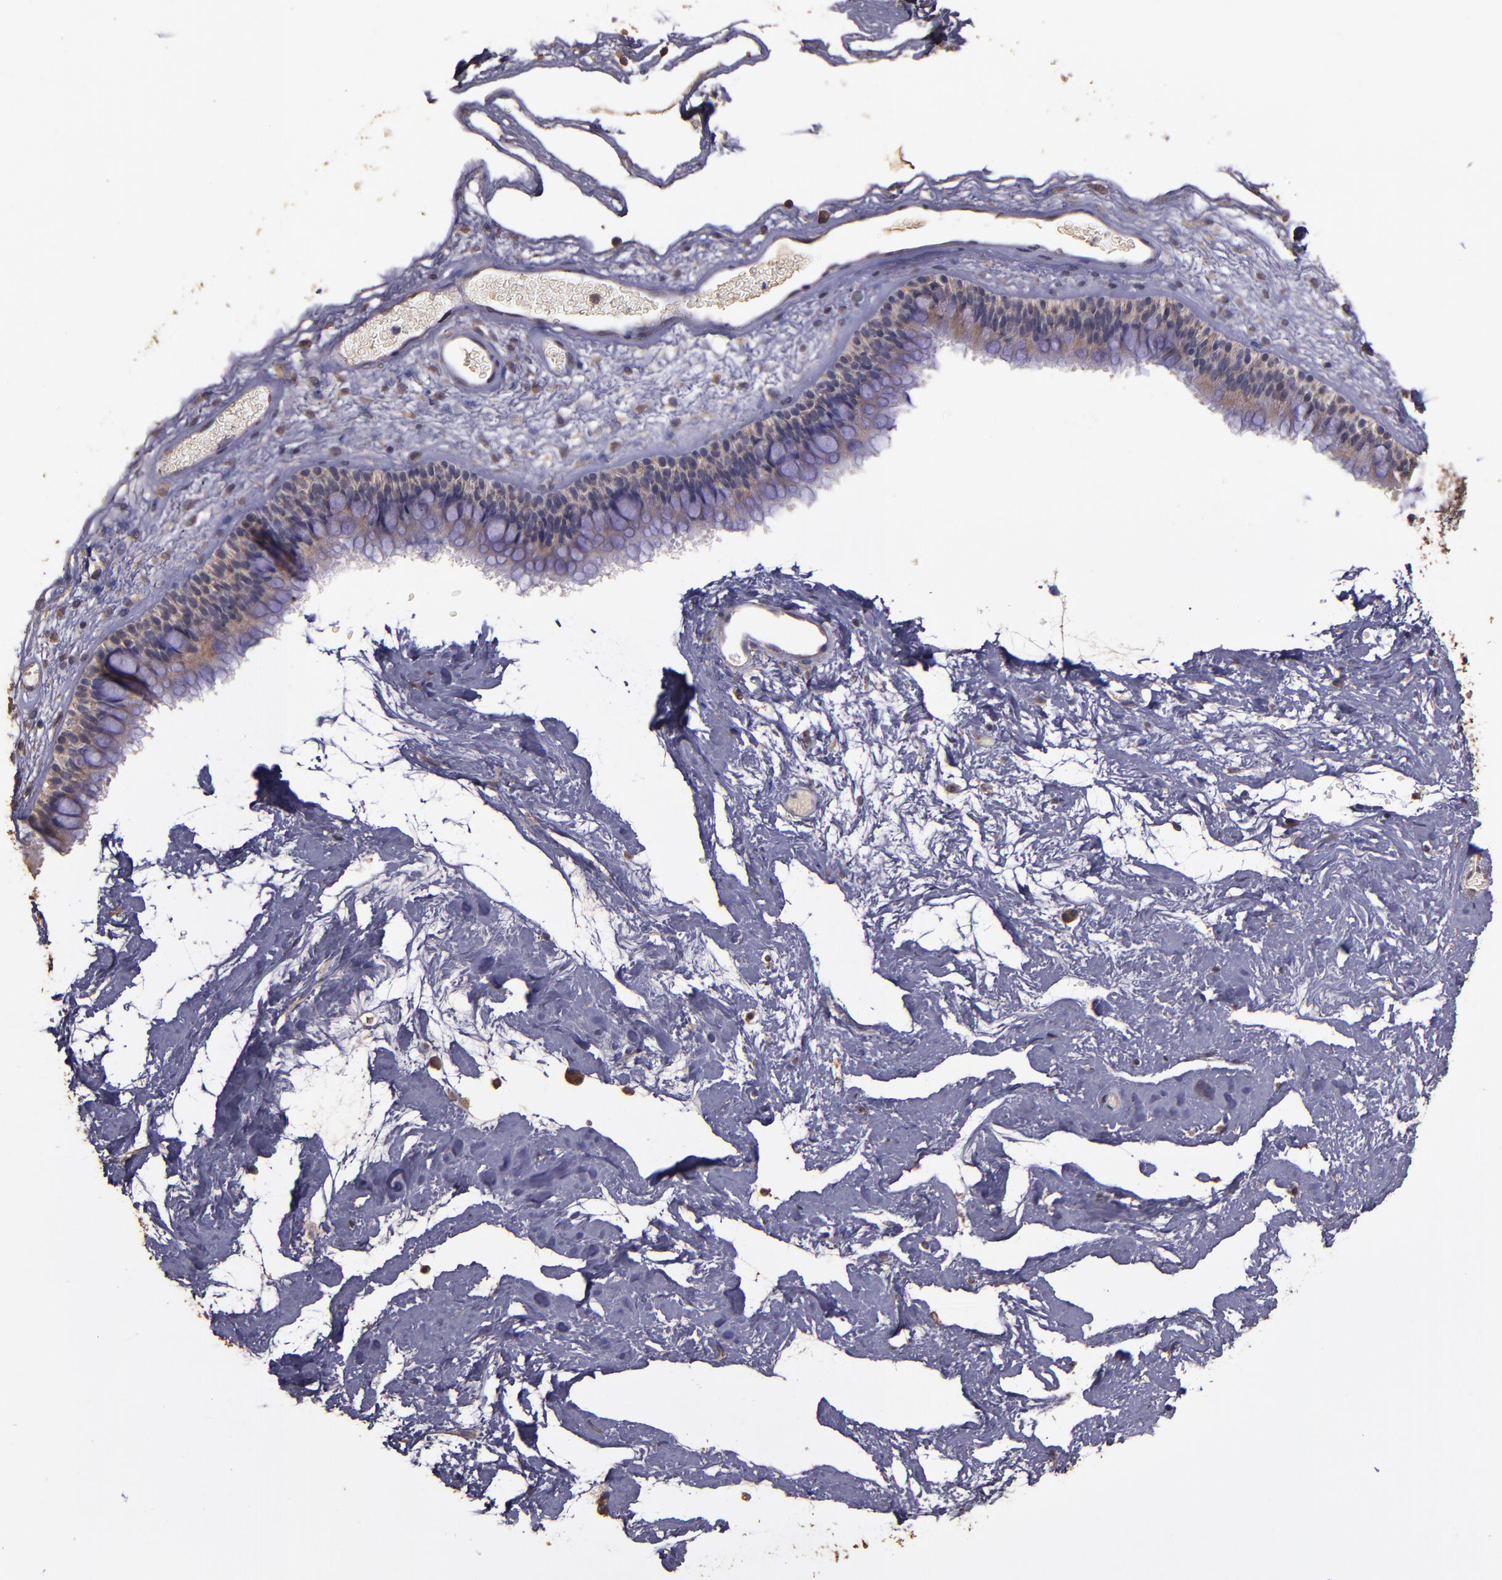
{"staining": {"intensity": "weak", "quantity": ">75%", "location": "cytoplasmic/membranous"}, "tissue": "nasopharynx", "cell_type": "Respiratory epithelial cells", "image_type": "normal", "snomed": [{"axis": "morphology", "description": "Normal tissue, NOS"}, {"axis": "morphology", "description": "Inflammation, NOS"}, {"axis": "topography", "description": "Nasopharynx"}], "caption": "Nasopharynx stained for a protein demonstrates weak cytoplasmic/membranous positivity in respiratory epithelial cells. The staining is performed using DAB brown chromogen to label protein expression. The nuclei are counter-stained blue using hematoxylin.", "gene": "HECTD1", "patient": {"sex": "male", "age": 48}}